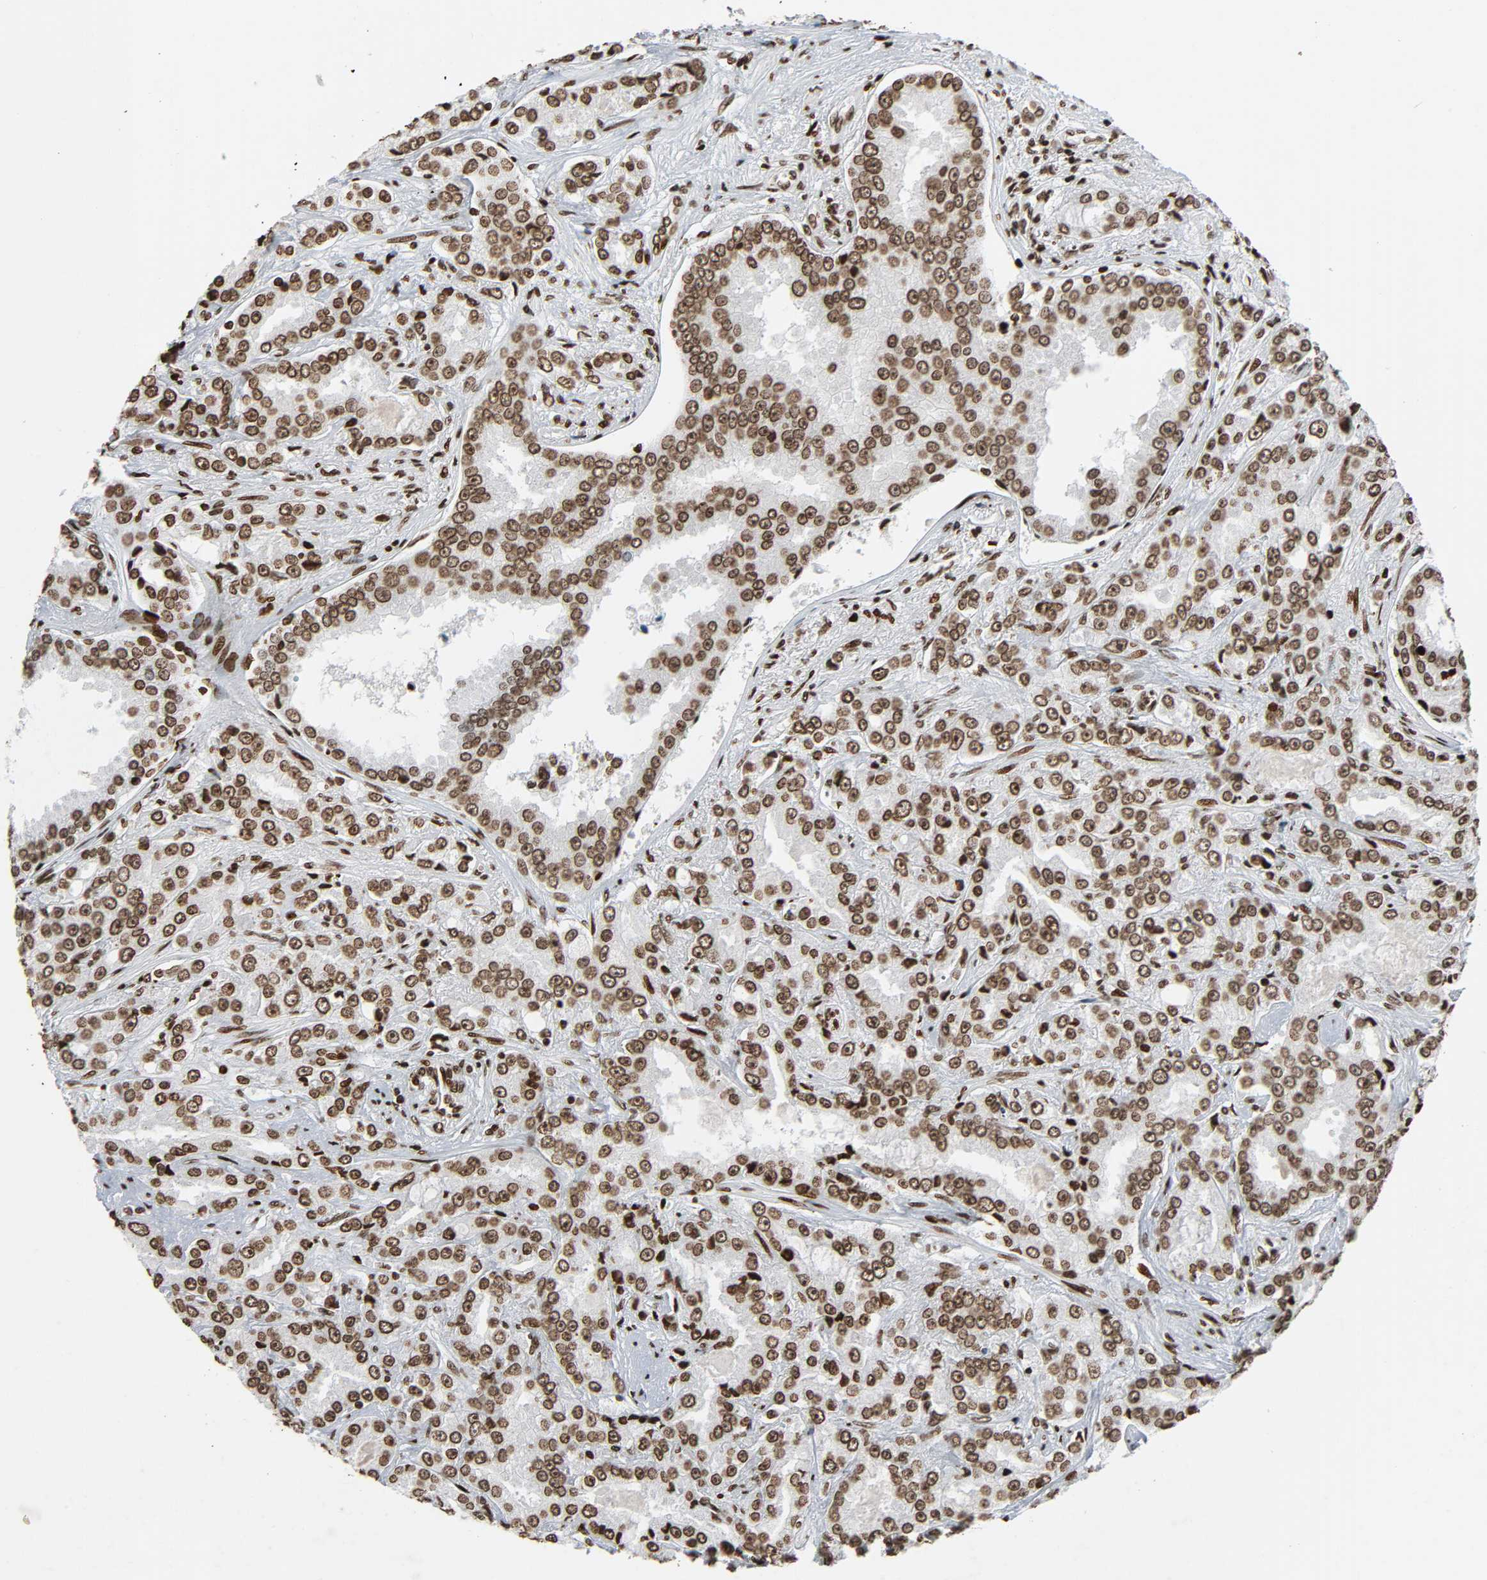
{"staining": {"intensity": "moderate", "quantity": ">75%", "location": "nuclear"}, "tissue": "prostate cancer", "cell_type": "Tumor cells", "image_type": "cancer", "snomed": [{"axis": "morphology", "description": "Adenocarcinoma, High grade"}, {"axis": "topography", "description": "Prostate"}], "caption": "There is medium levels of moderate nuclear expression in tumor cells of prostate cancer (adenocarcinoma (high-grade)), as demonstrated by immunohistochemical staining (brown color).", "gene": "RXRA", "patient": {"sex": "male", "age": 73}}